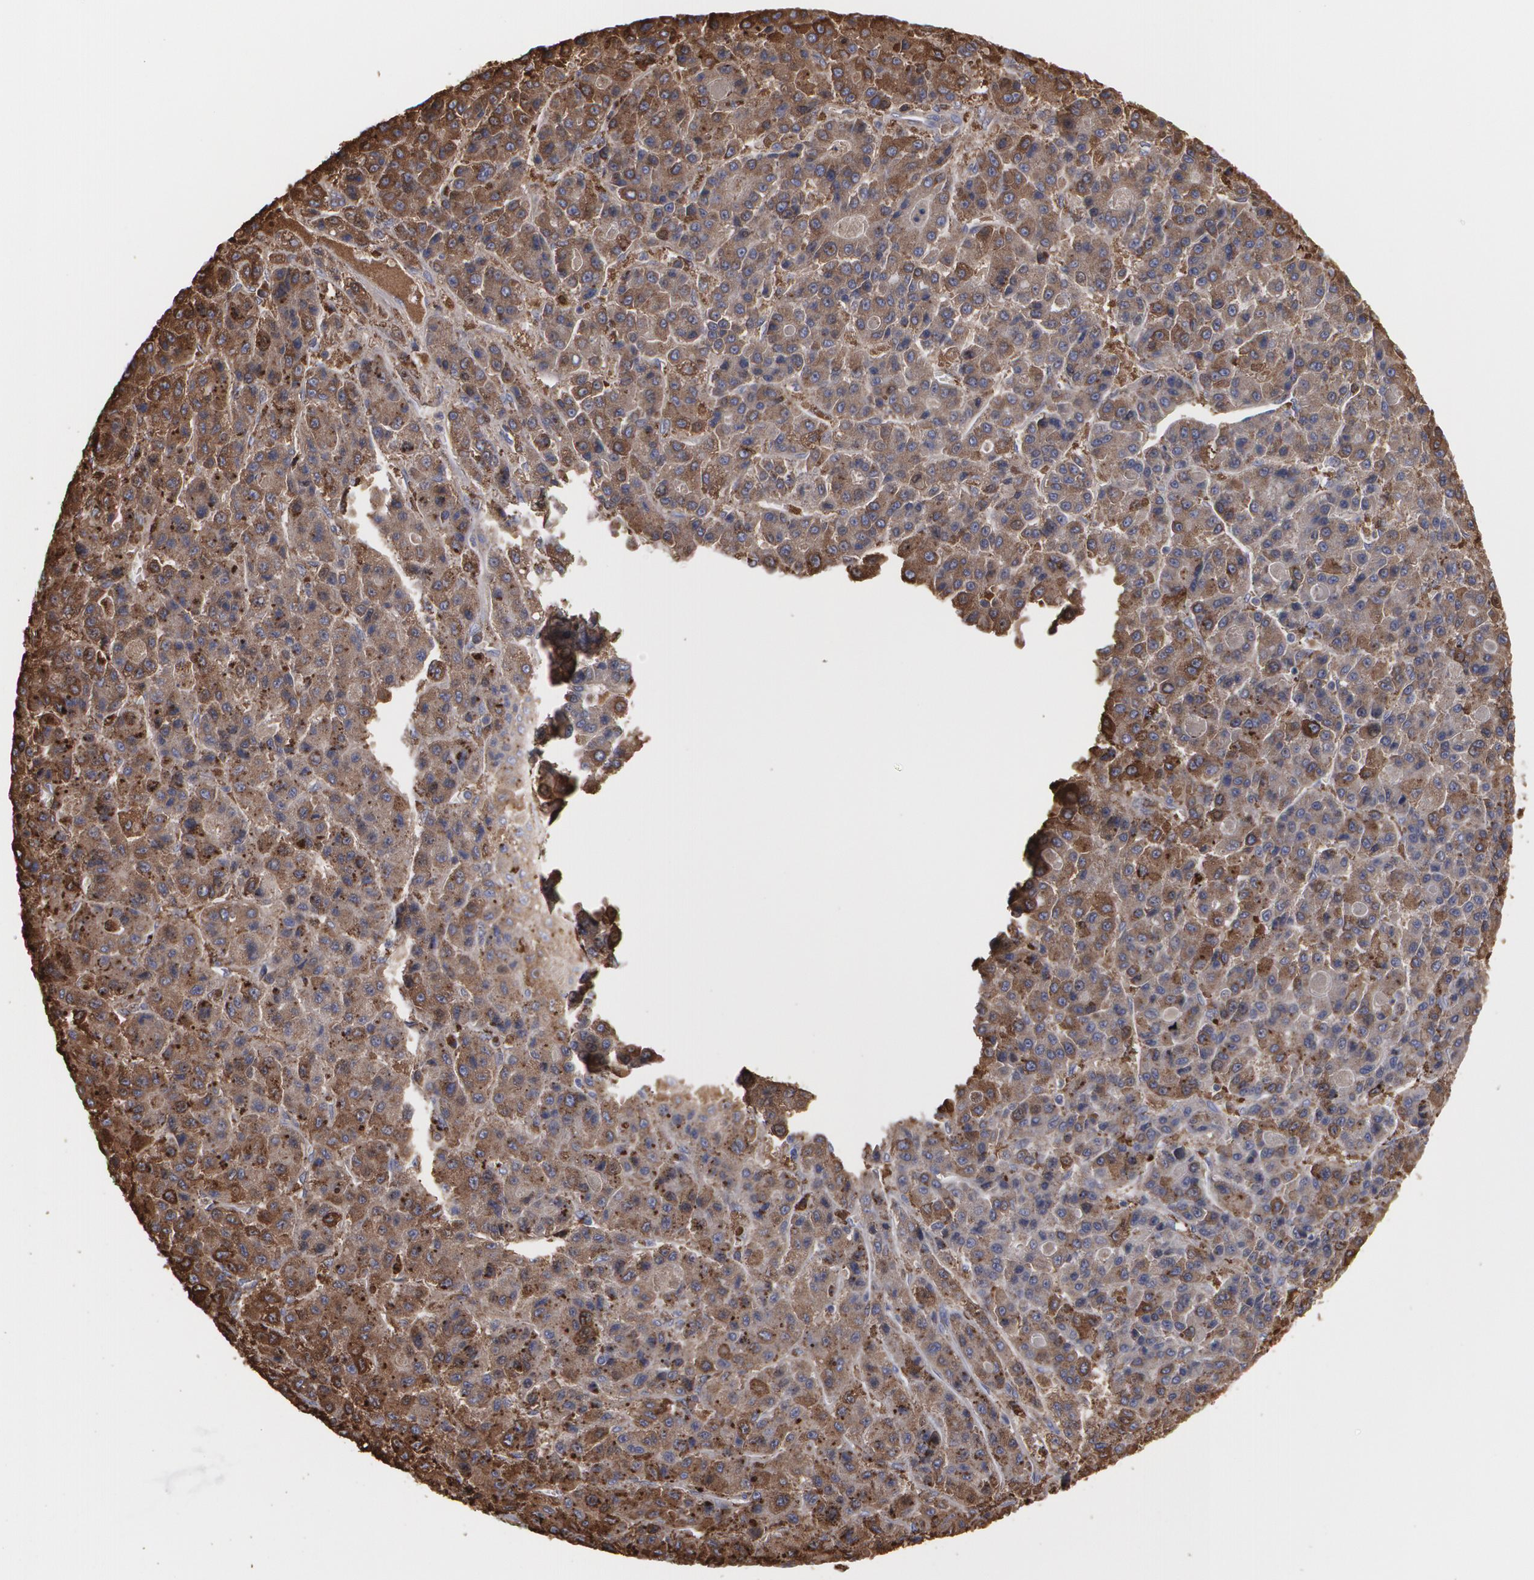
{"staining": {"intensity": "strong", "quantity": ">75%", "location": "cytoplasmic/membranous"}, "tissue": "liver cancer", "cell_type": "Tumor cells", "image_type": "cancer", "snomed": [{"axis": "morphology", "description": "Carcinoma, Hepatocellular, NOS"}, {"axis": "topography", "description": "Liver"}], "caption": "Tumor cells reveal high levels of strong cytoplasmic/membranous positivity in approximately >75% of cells in human liver cancer (hepatocellular carcinoma).", "gene": "ODC1", "patient": {"sex": "male", "age": 70}}